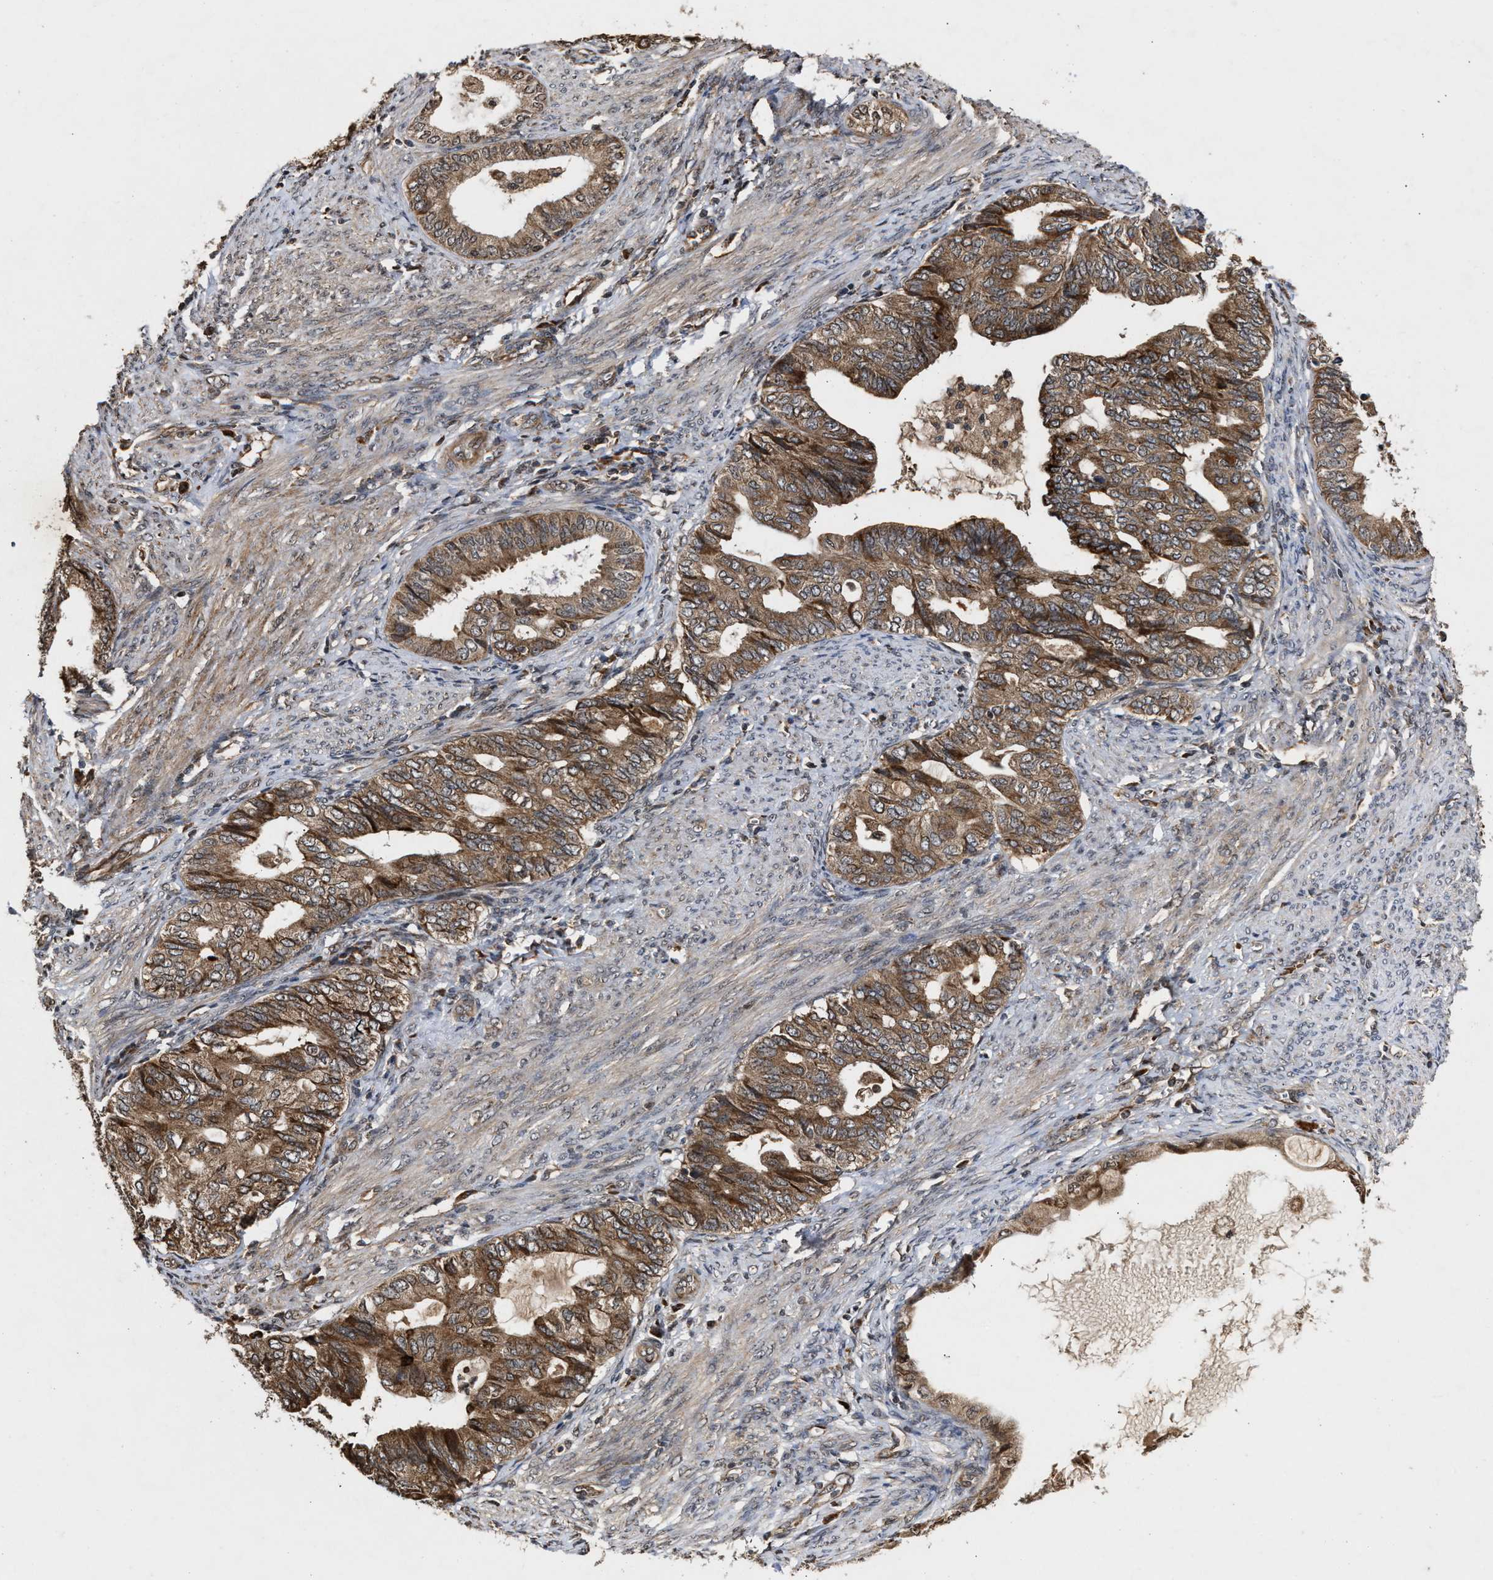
{"staining": {"intensity": "strong", "quantity": ">75%", "location": "cytoplasmic/membranous"}, "tissue": "endometrial cancer", "cell_type": "Tumor cells", "image_type": "cancer", "snomed": [{"axis": "morphology", "description": "Adenocarcinoma, NOS"}, {"axis": "topography", "description": "Endometrium"}], "caption": "DAB immunohistochemical staining of endometrial adenocarcinoma exhibits strong cytoplasmic/membranous protein staining in approximately >75% of tumor cells.", "gene": "CFLAR", "patient": {"sex": "female", "age": 86}}